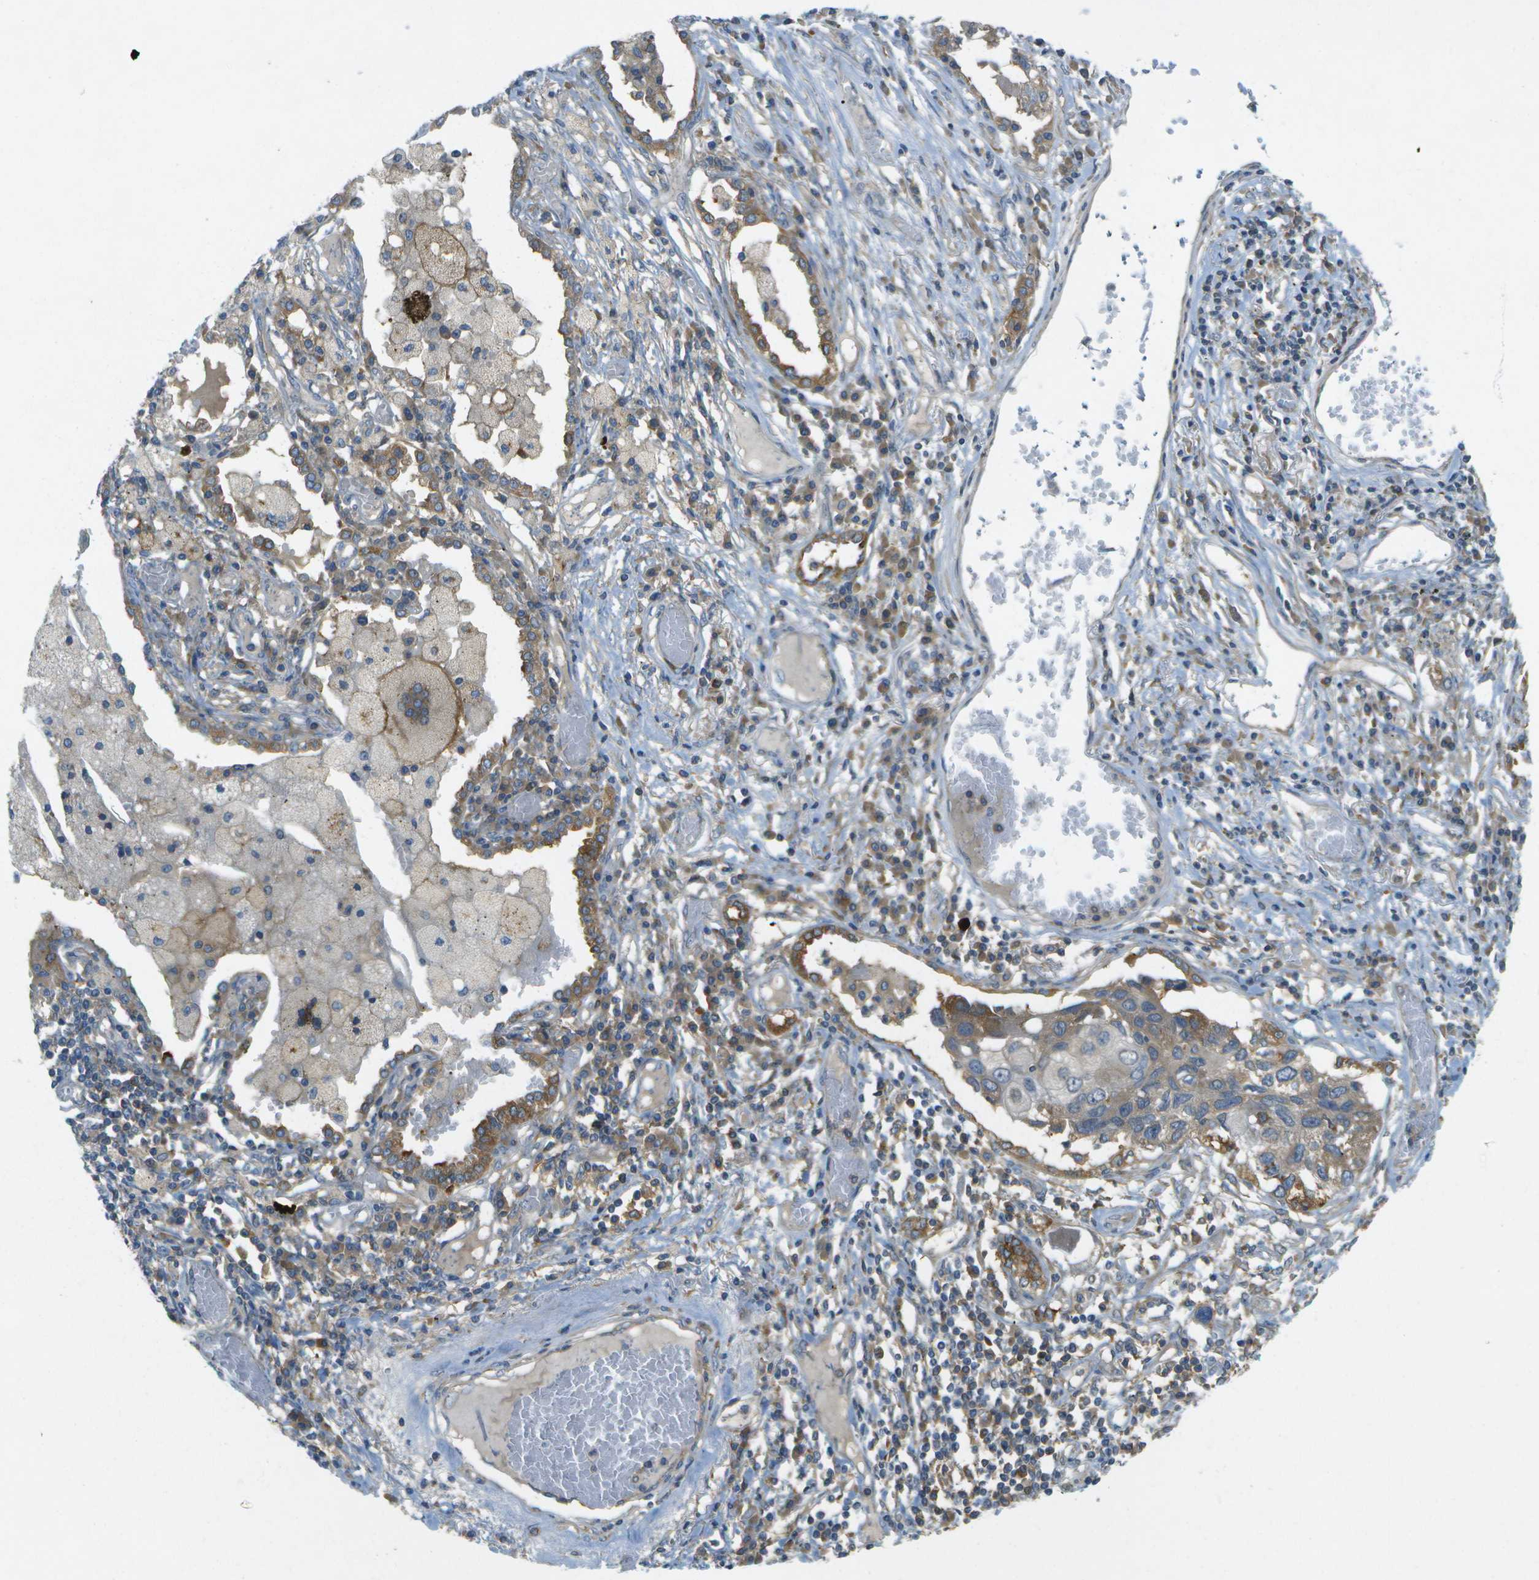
{"staining": {"intensity": "moderate", "quantity": "<25%", "location": "cytoplasmic/membranous"}, "tissue": "lung cancer", "cell_type": "Tumor cells", "image_type": "cancer", "snomed": [{"axis": "morphology", "description": "Squamous cell carcinoma, NOS"}, {"axis": "topography", "description": "Lung"}], "caption": "Immunohistochemical staining of human lung cancer (squamous cell carcinoma) demonstrates low levels of moderate cytoplasmic/membranous protein staining in approximately <25% of tumor cells. The staining is performed using DAB (3,3'-diaminobenzidine) brown chromogen to label protein expression. The nuclei are counter-stained blue using hematoxylin.", "gene": "WNK2", "patient": {"sex": "male", "age": 71}}